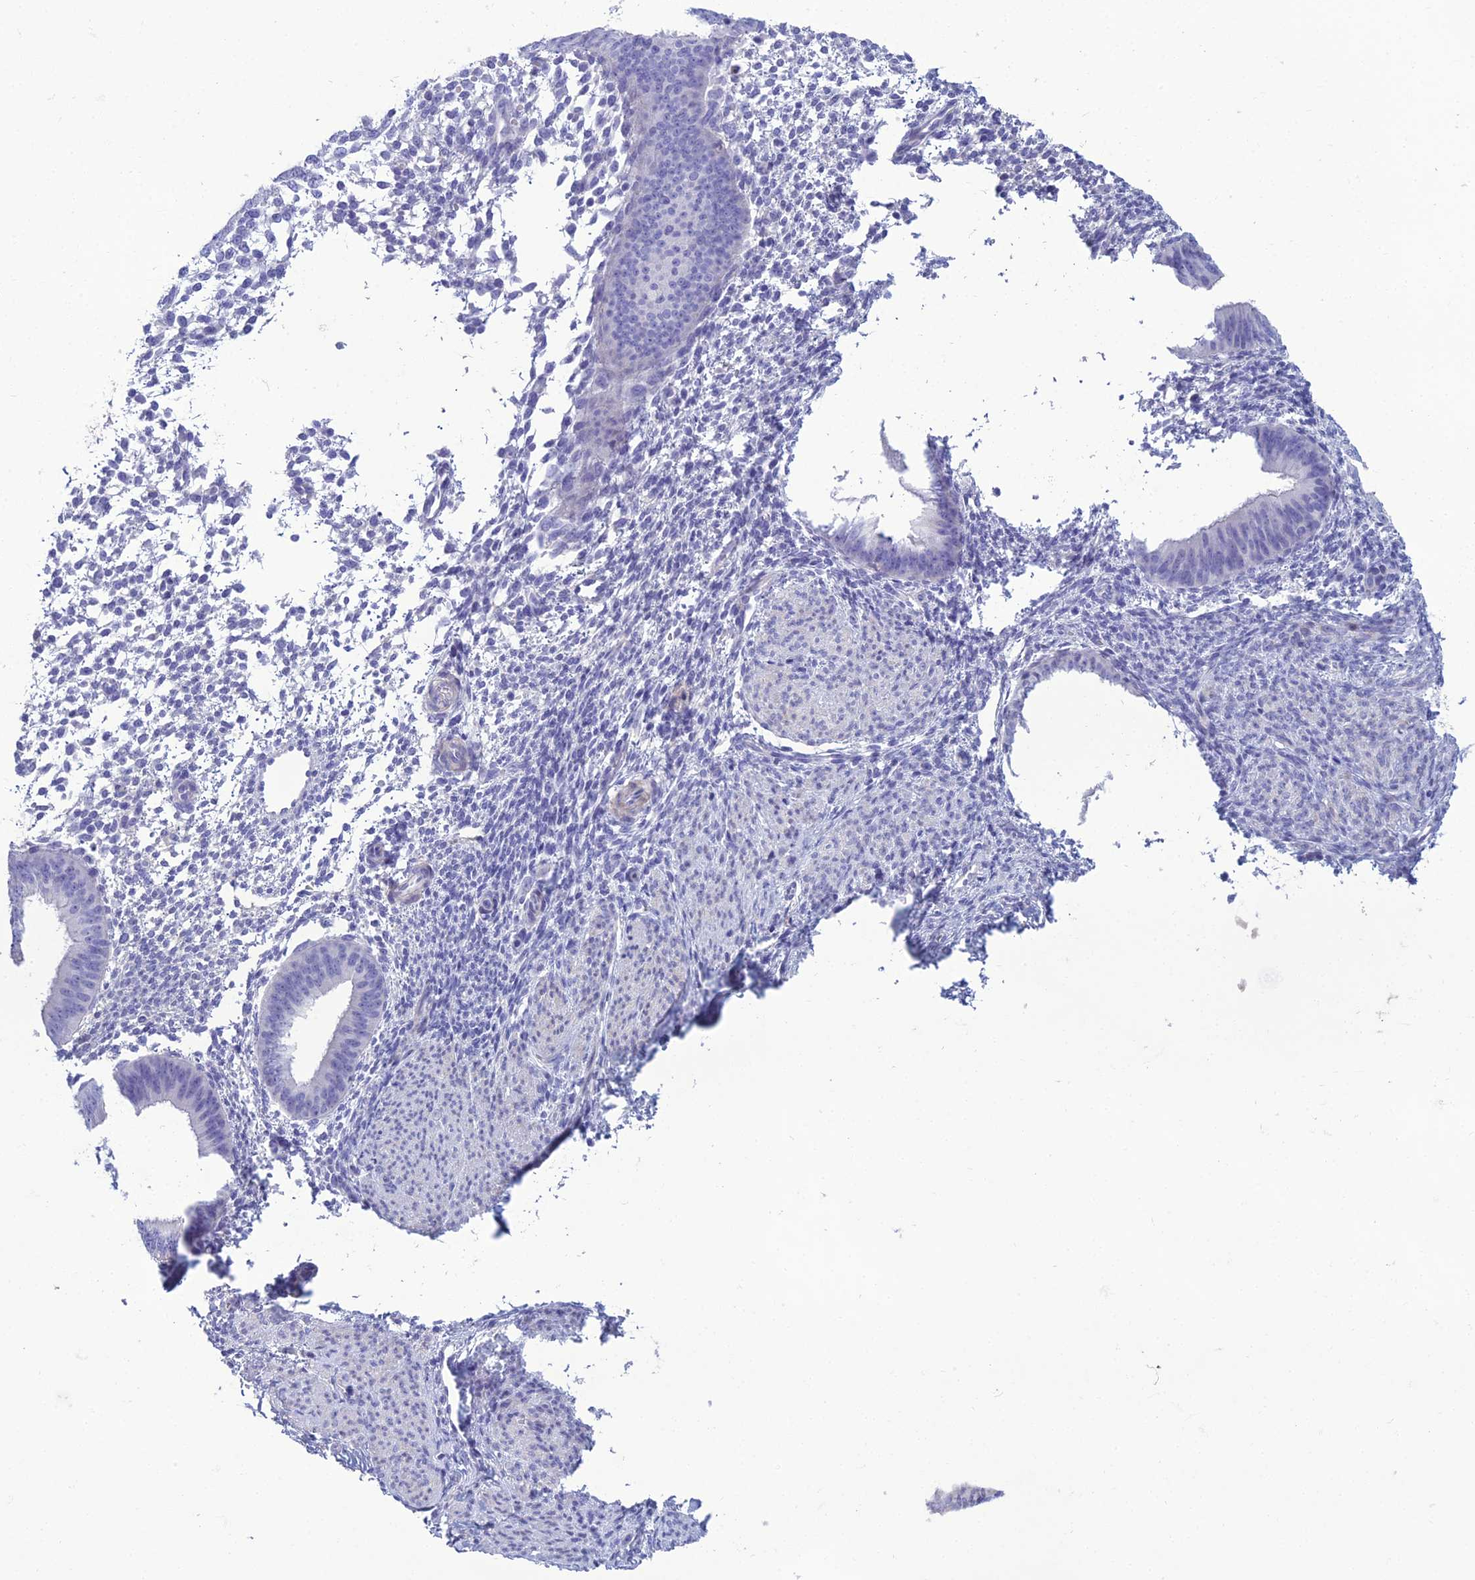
{"staining": {"intensity": "negative", "quantity": "none", "location": "none"}, "tissue": "endometrium", "cell_type": "Cells in endometrial stroma", "image_type": "normal", "snomed": [{"axis": "morphology", "description": "Normal tissue, NOS"}, {"axis": "topography", "description": "Uterus"}, {"axis": "topography", "description": "Endometrium"}], "caption": "The IHC photomicrograph has no significant expression in cells in endometrial stroma of endometrium. (DAB IHC with hematoxylin counter stain).", "gene": "OR56B1", "patient": {"sex": "female", "age": 48}}